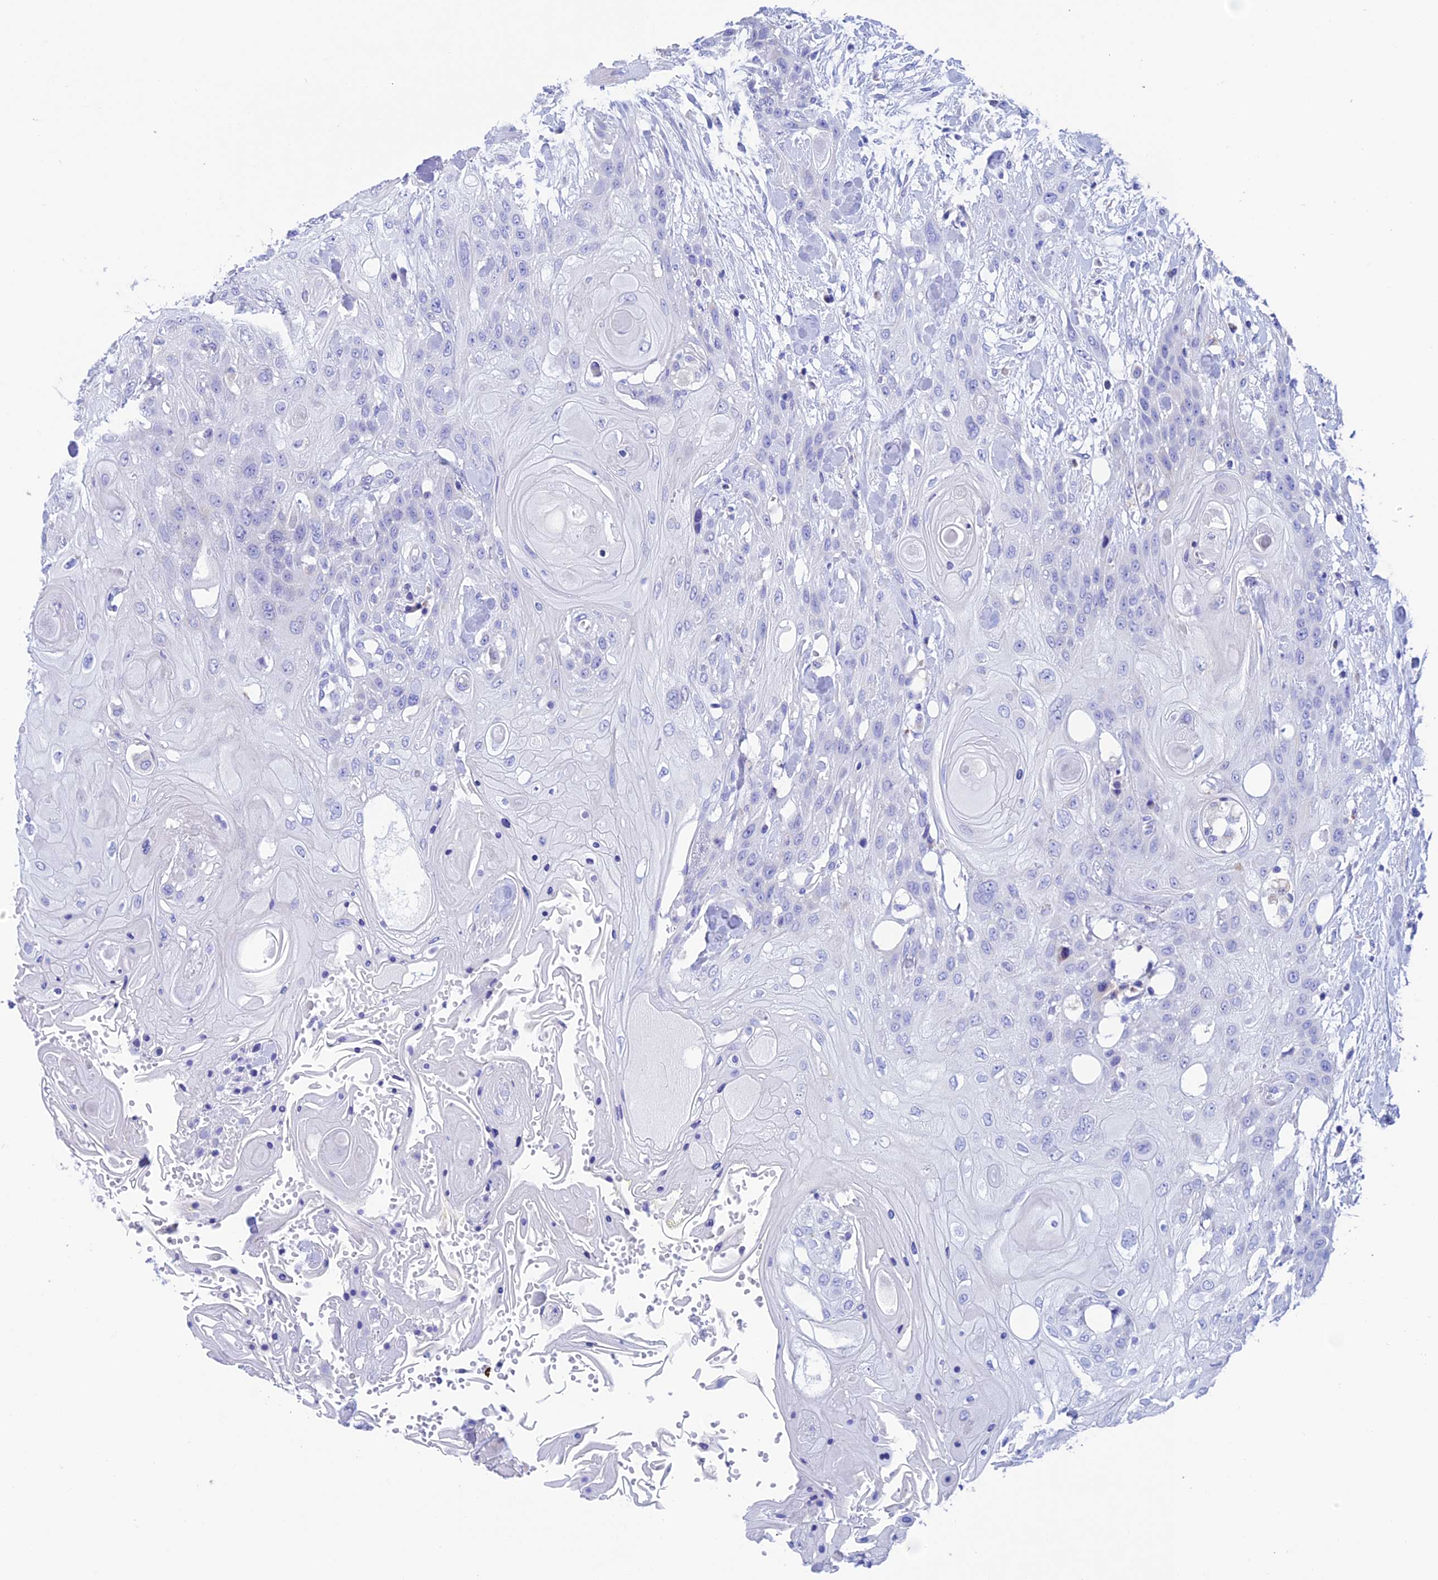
{"staining": {"intensity": "negative", "quantity": "none", "location": "none"}, "tissue": "head and neck cancer", "cell_type": "Tumor cells", "image_type": "cancer", "snomed": [{"axis": "morphology", "description": "Squamous cell carcinoma, NOS"}, {"axis": "topography", "description": "Head-Neck"}], "caption": "The IHC image has no significant expression in tumor cells of head and neck cancer (squamous cell carcinoma) tissue.", "gene": "NXPE4", "patient": {"sex": "female", "age": 43}}